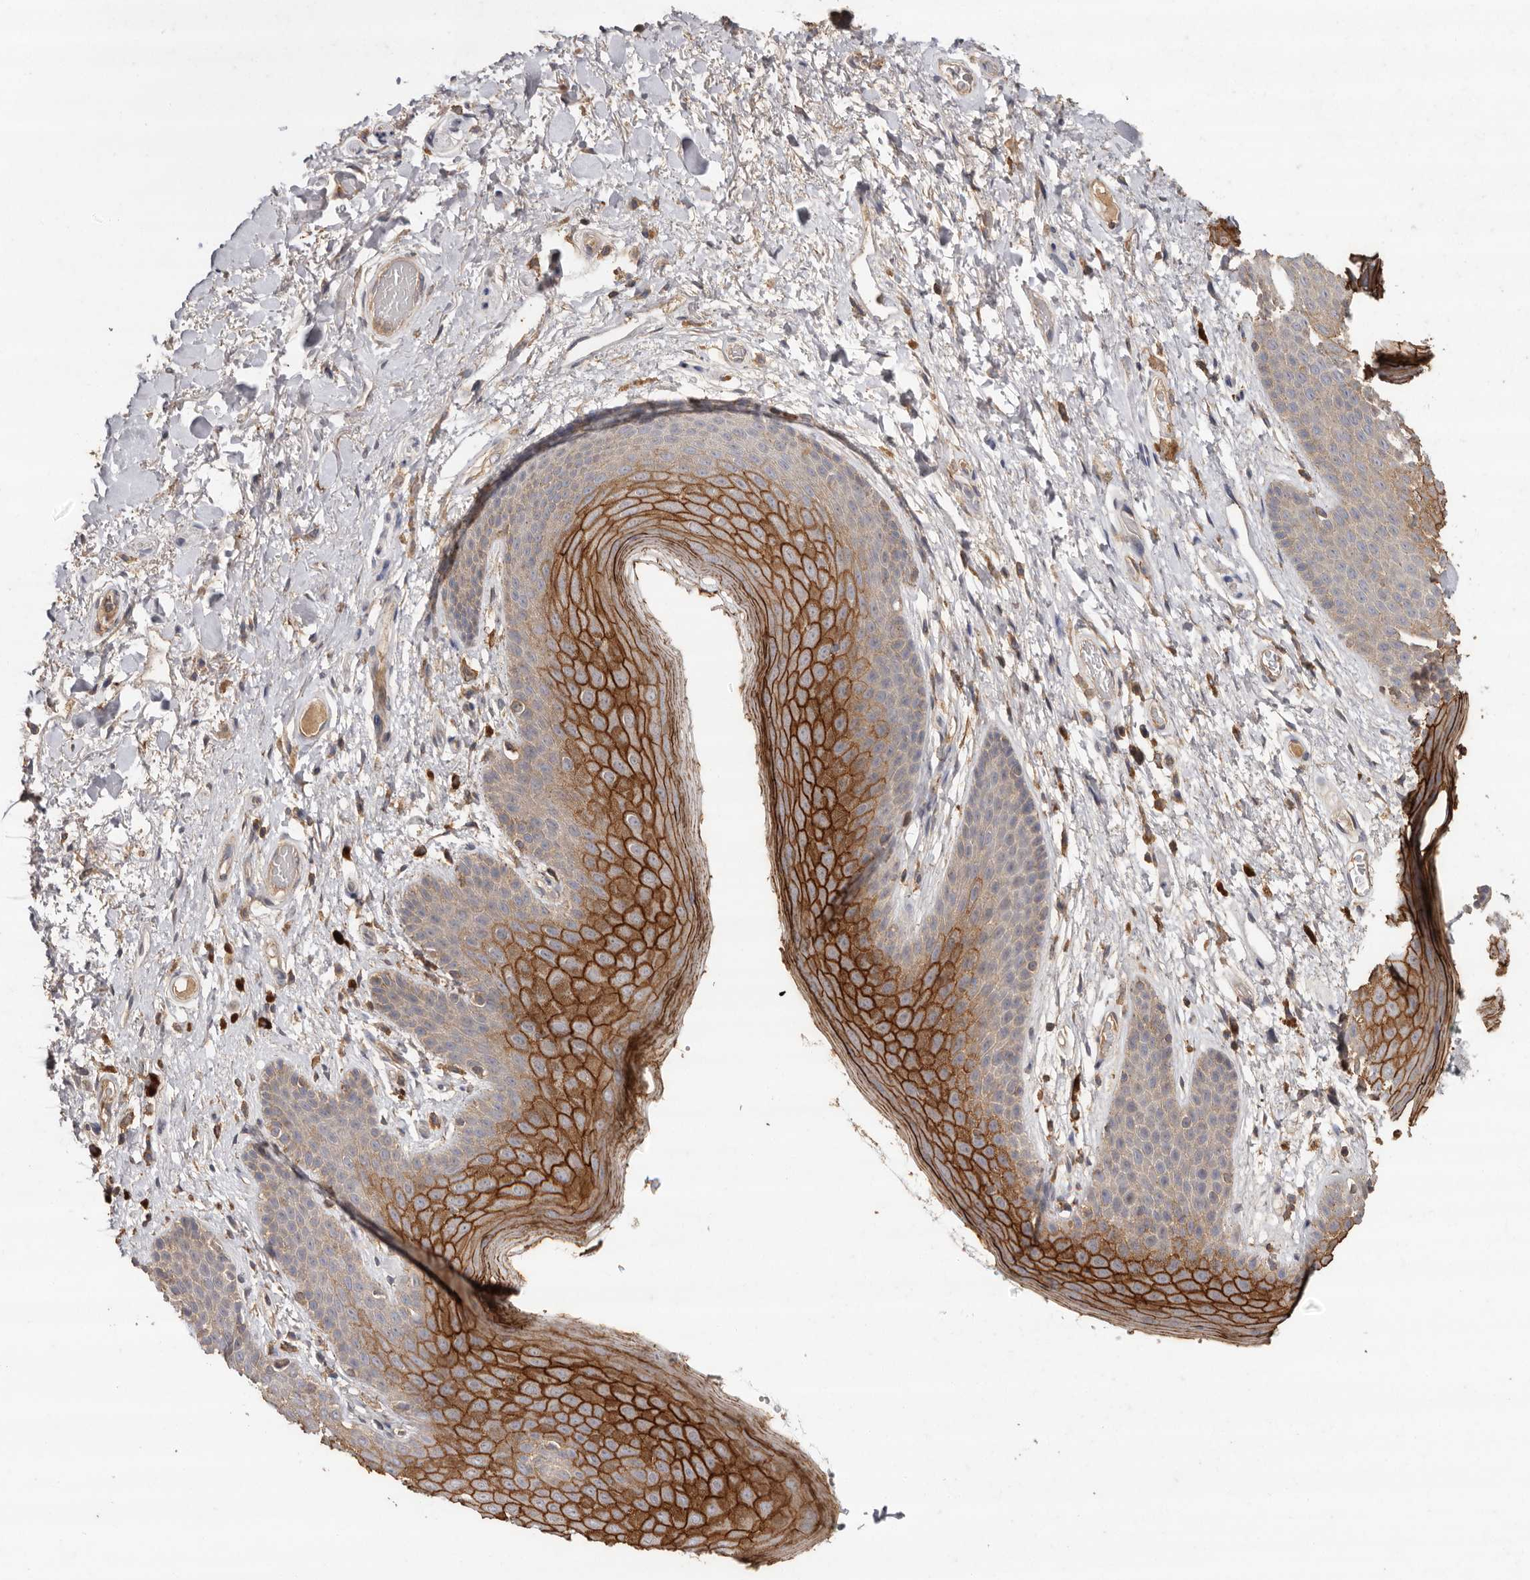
{"staining": {"intensity": "strong", "quantity": "<25%", "location": "cytoplasmic/membranous"}, "tissue": "skin", "cell_type": "Epidermal cells", "image_type": "normal", "snomed": [{"axis": "morphology", "description": "Normal tissue, NOS"}, {"axis": "topography", "description": "Anal"}], "caption": "Immunohistochemical staining of normal skin demonstrates strong cytoplasmic/membranous protein staining in approximately <25% of epidermal cells.", "gene": "RWDD1", "patient": {"sex": "male", "age": 74}}